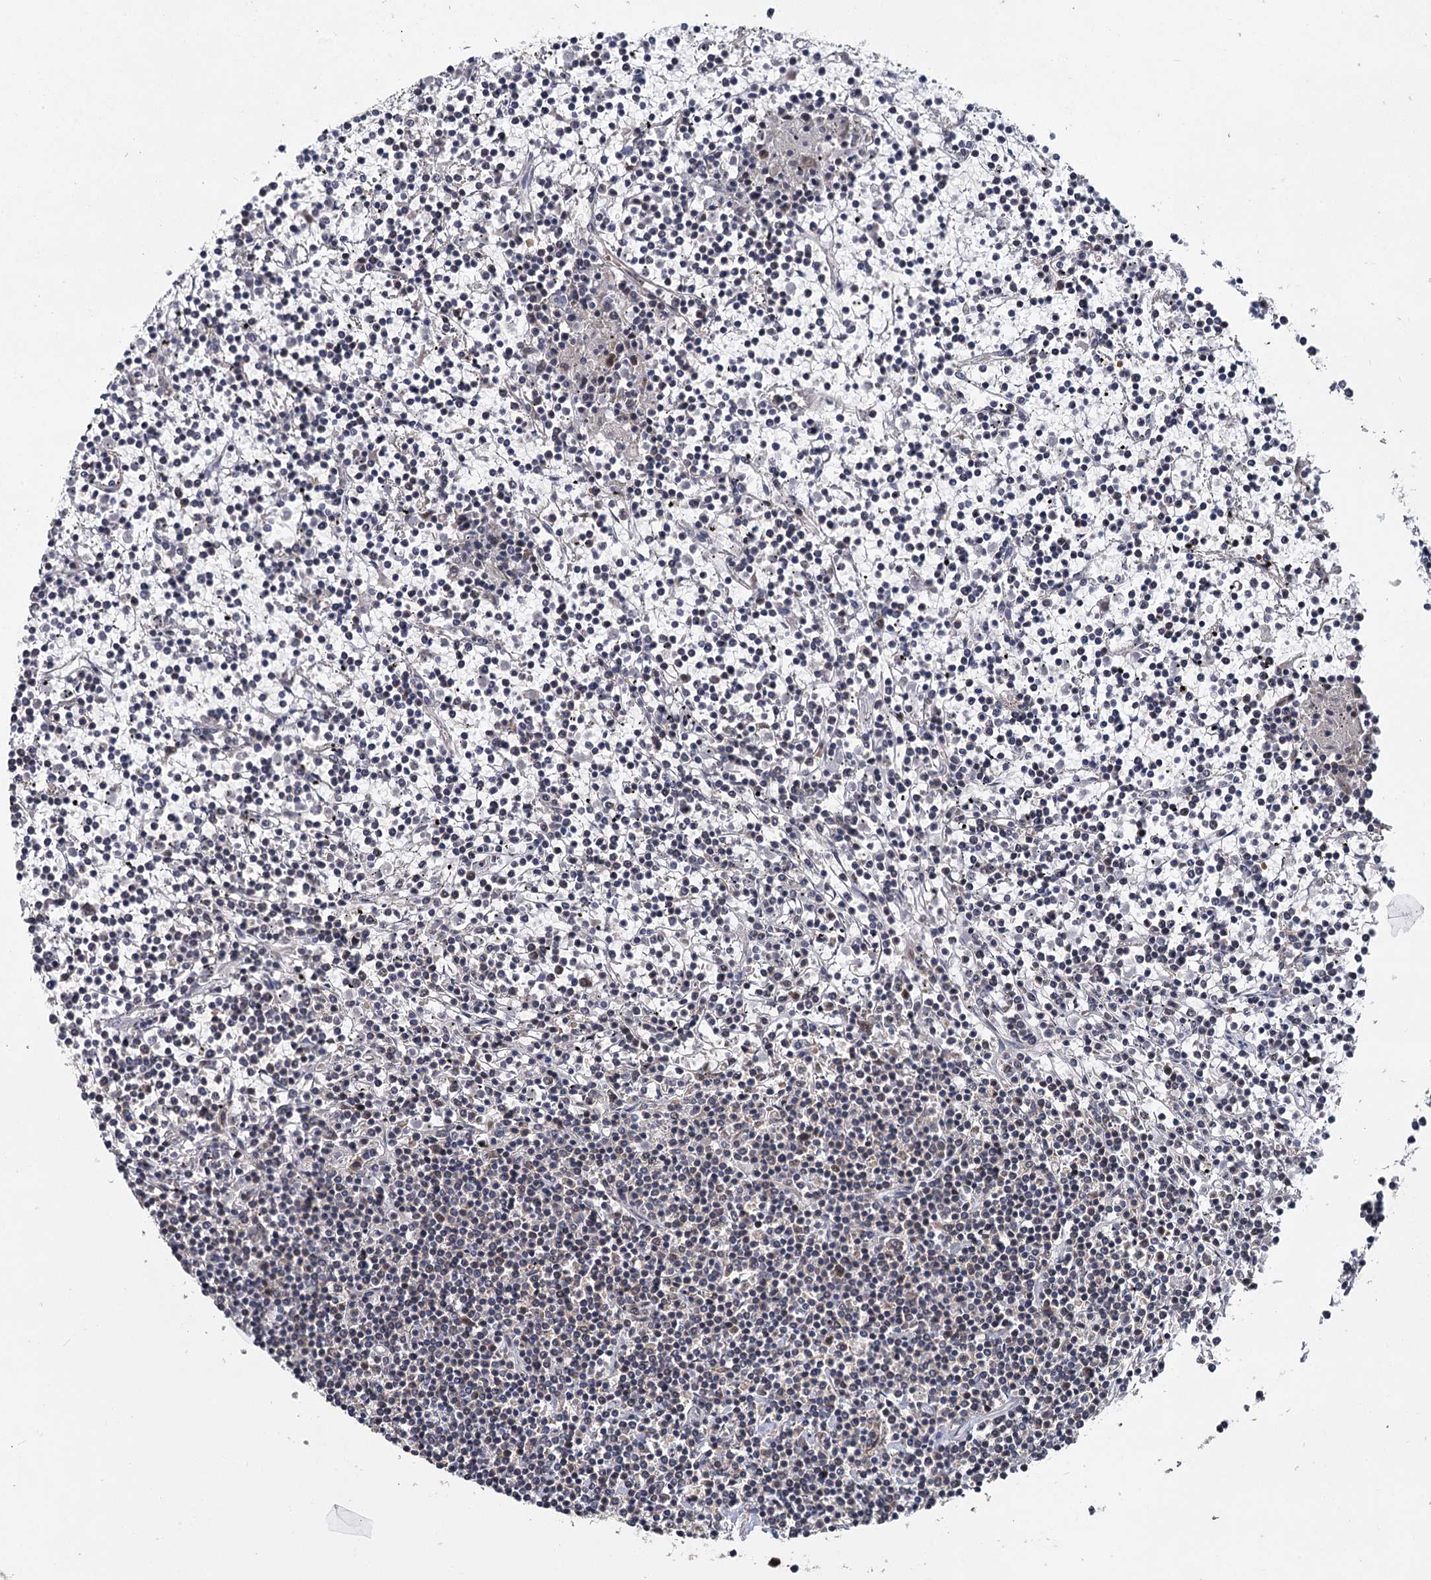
{"staining": {"intensity": "negative", "quantity": "none", "location": "none"}, "tissue": "lymphoma", "cell_type": "Tumor cells", "image_type": "cancer", "snomed": [{"axis": "morphology", "description": "Malignant lymphoma, non-Hodgkin's type, Low grade"}, {"axis": "topography", "description": "Spleen"}], "caption": "Micrograph shows no significant protein positivity in tumor cells of lymphoma. (DAB (3,3'-diaminobenzidine) immunohistochemistry with hematoxylin counter stain).", "gene": "MYG1", "patient": {"sex": "female", "age": 19}}